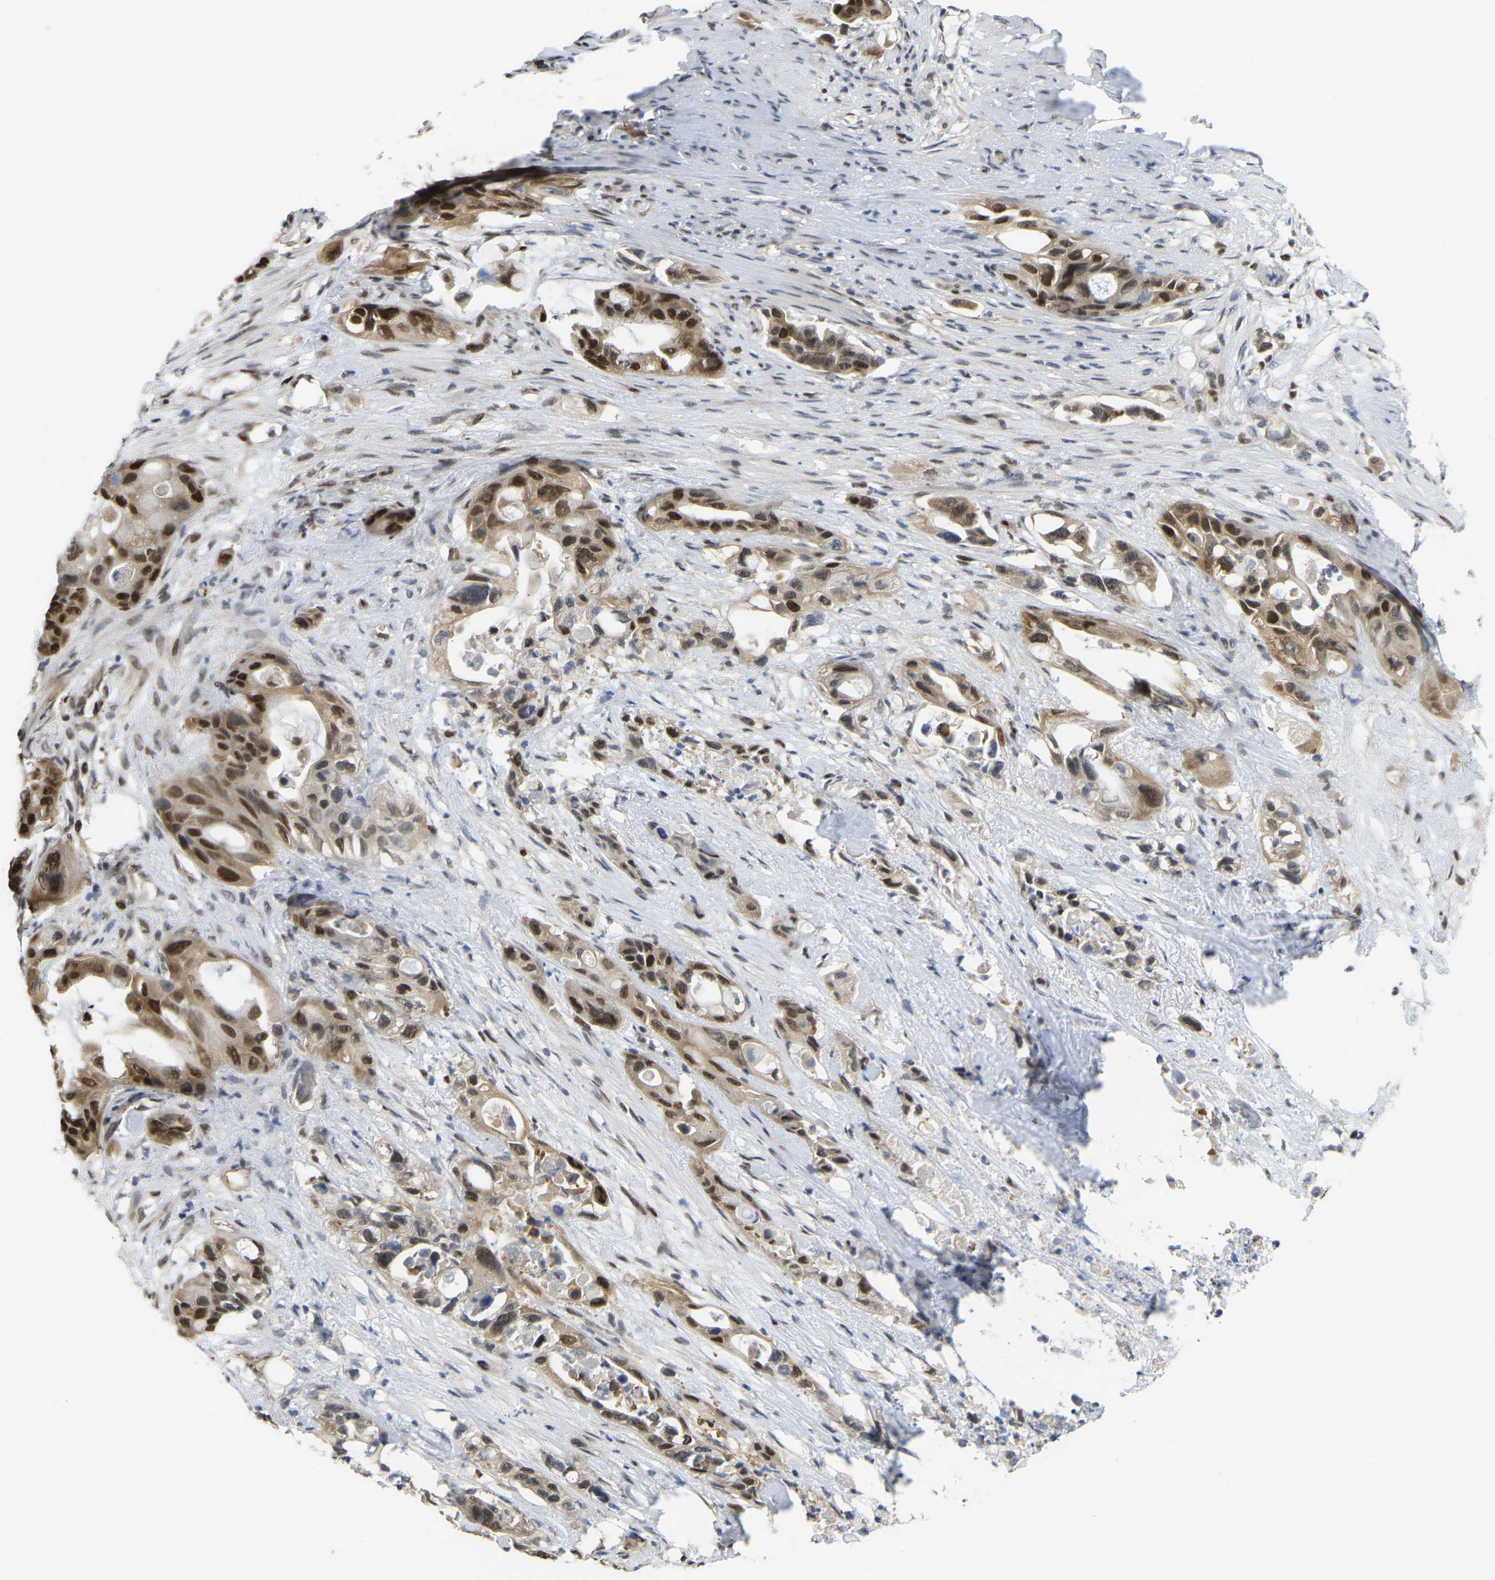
{"staining": {"intensity": "strong", "quantity": ">75%", "location": "cytoplasmic/membranous,nuclear"}, "tissue": "pancreatic cancer", "cell_type": "Tumor cells", "image_type": "cancer", "snomed": [{"axis": "morphology", "description": "Adenocarcinoma, NOS"}, {"axis": "topography", "description": "Pancreas"}], "caption": "The immunohistochemical stain highlights strong cytoplasmic/membranous and nuclear staining in tumor cells of pancreatic cancer tissue.", "gene": "KLRG2", "patient": {"sex": "male", "age": 53}}